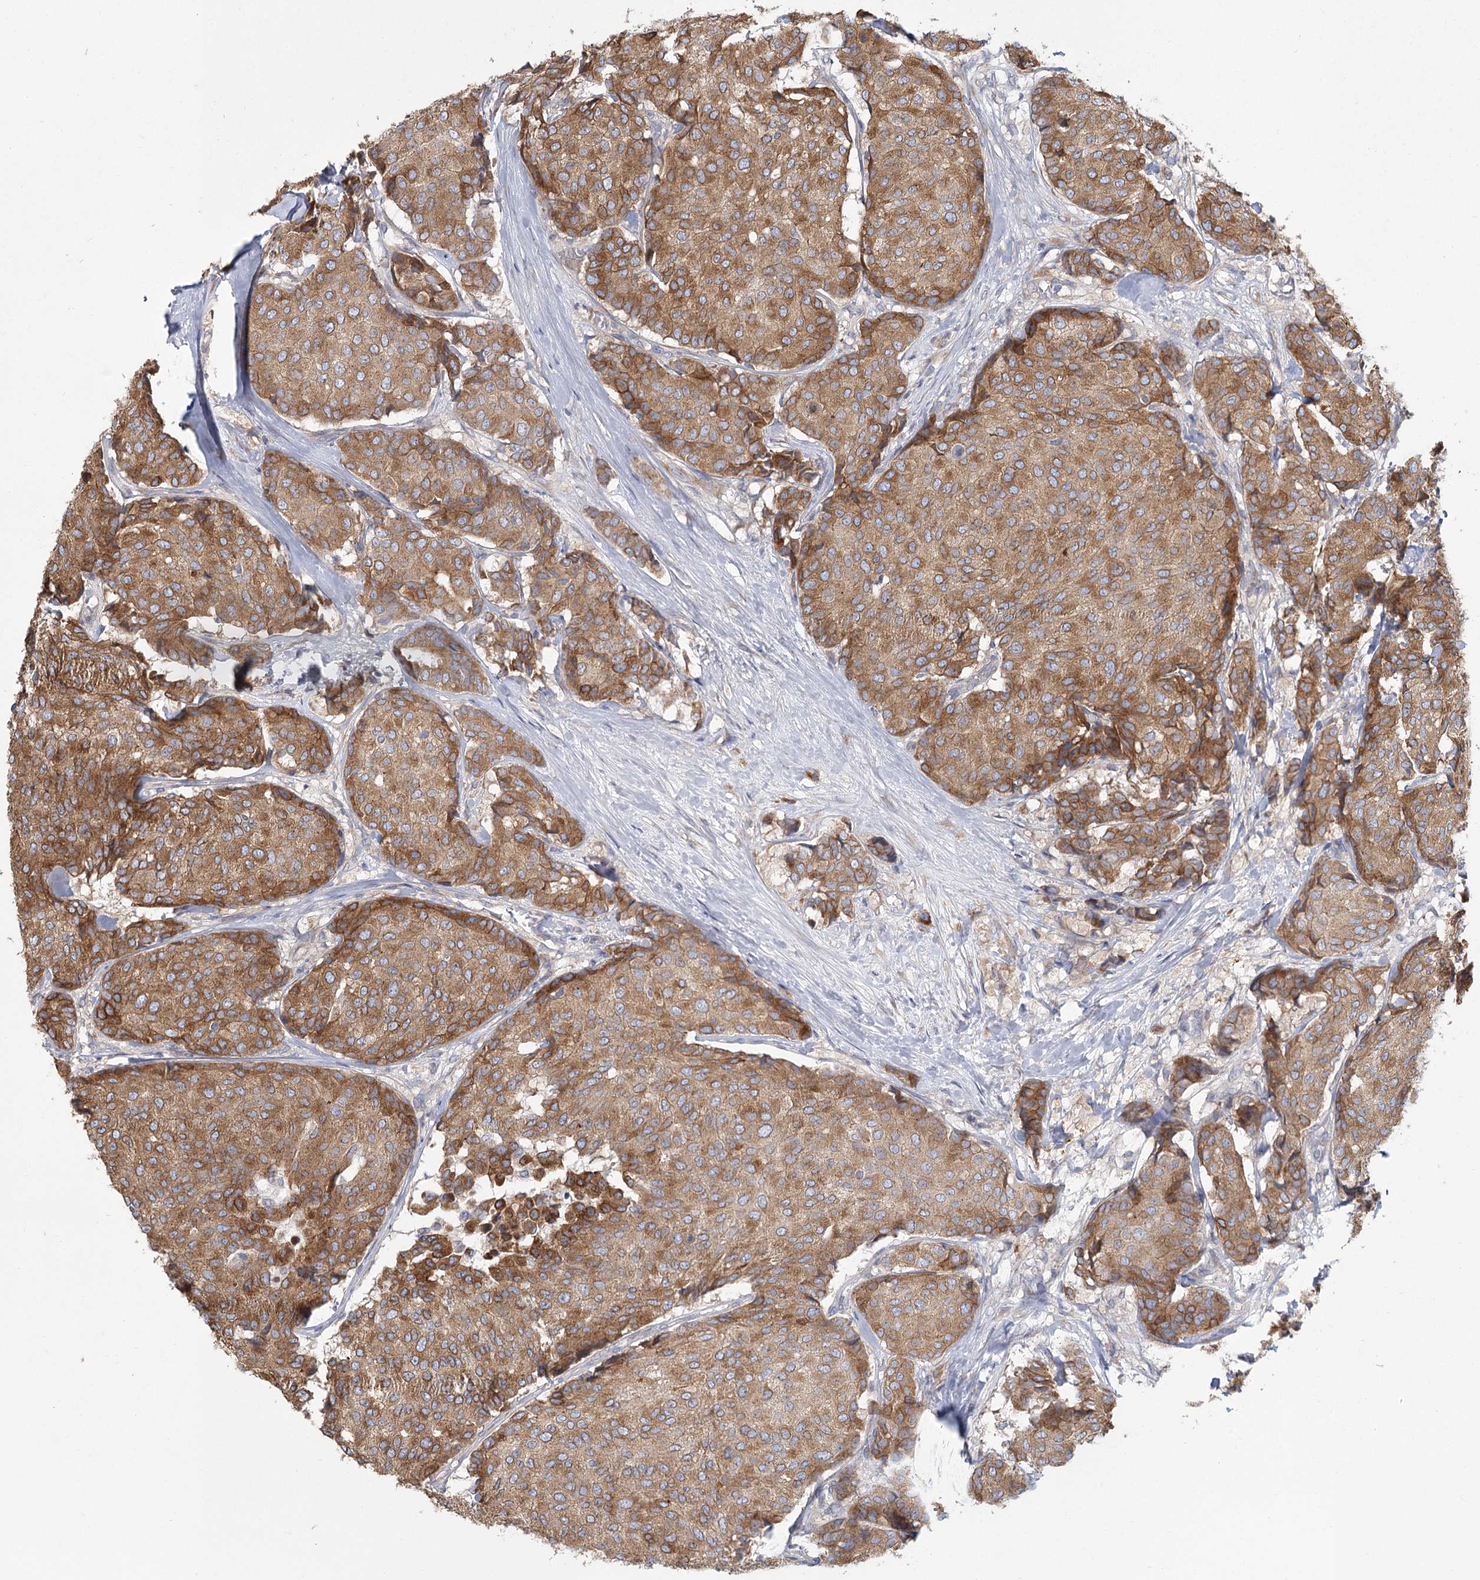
{"staining": {"intensity": "moderate", "quantity": ">75%", "location": "cytoplasmic/membranous"}, "tissue": "breast cancer", "cell_type": "Tumor cells", "image_type": "cancer", "snomed": [{"axis": "morphology", "description": "Duct carcinoma"}, {"axis": "topography", "description": "Breast"}], "caption": "This is an image of immunohistochemistry staining of breast invasive ductal carcinoma, which shows moderate expression in the cytoplasmic/membranous of tumor cells.", "gene": "CNTLN", "patient": {"sex": "female", "age": 75}}